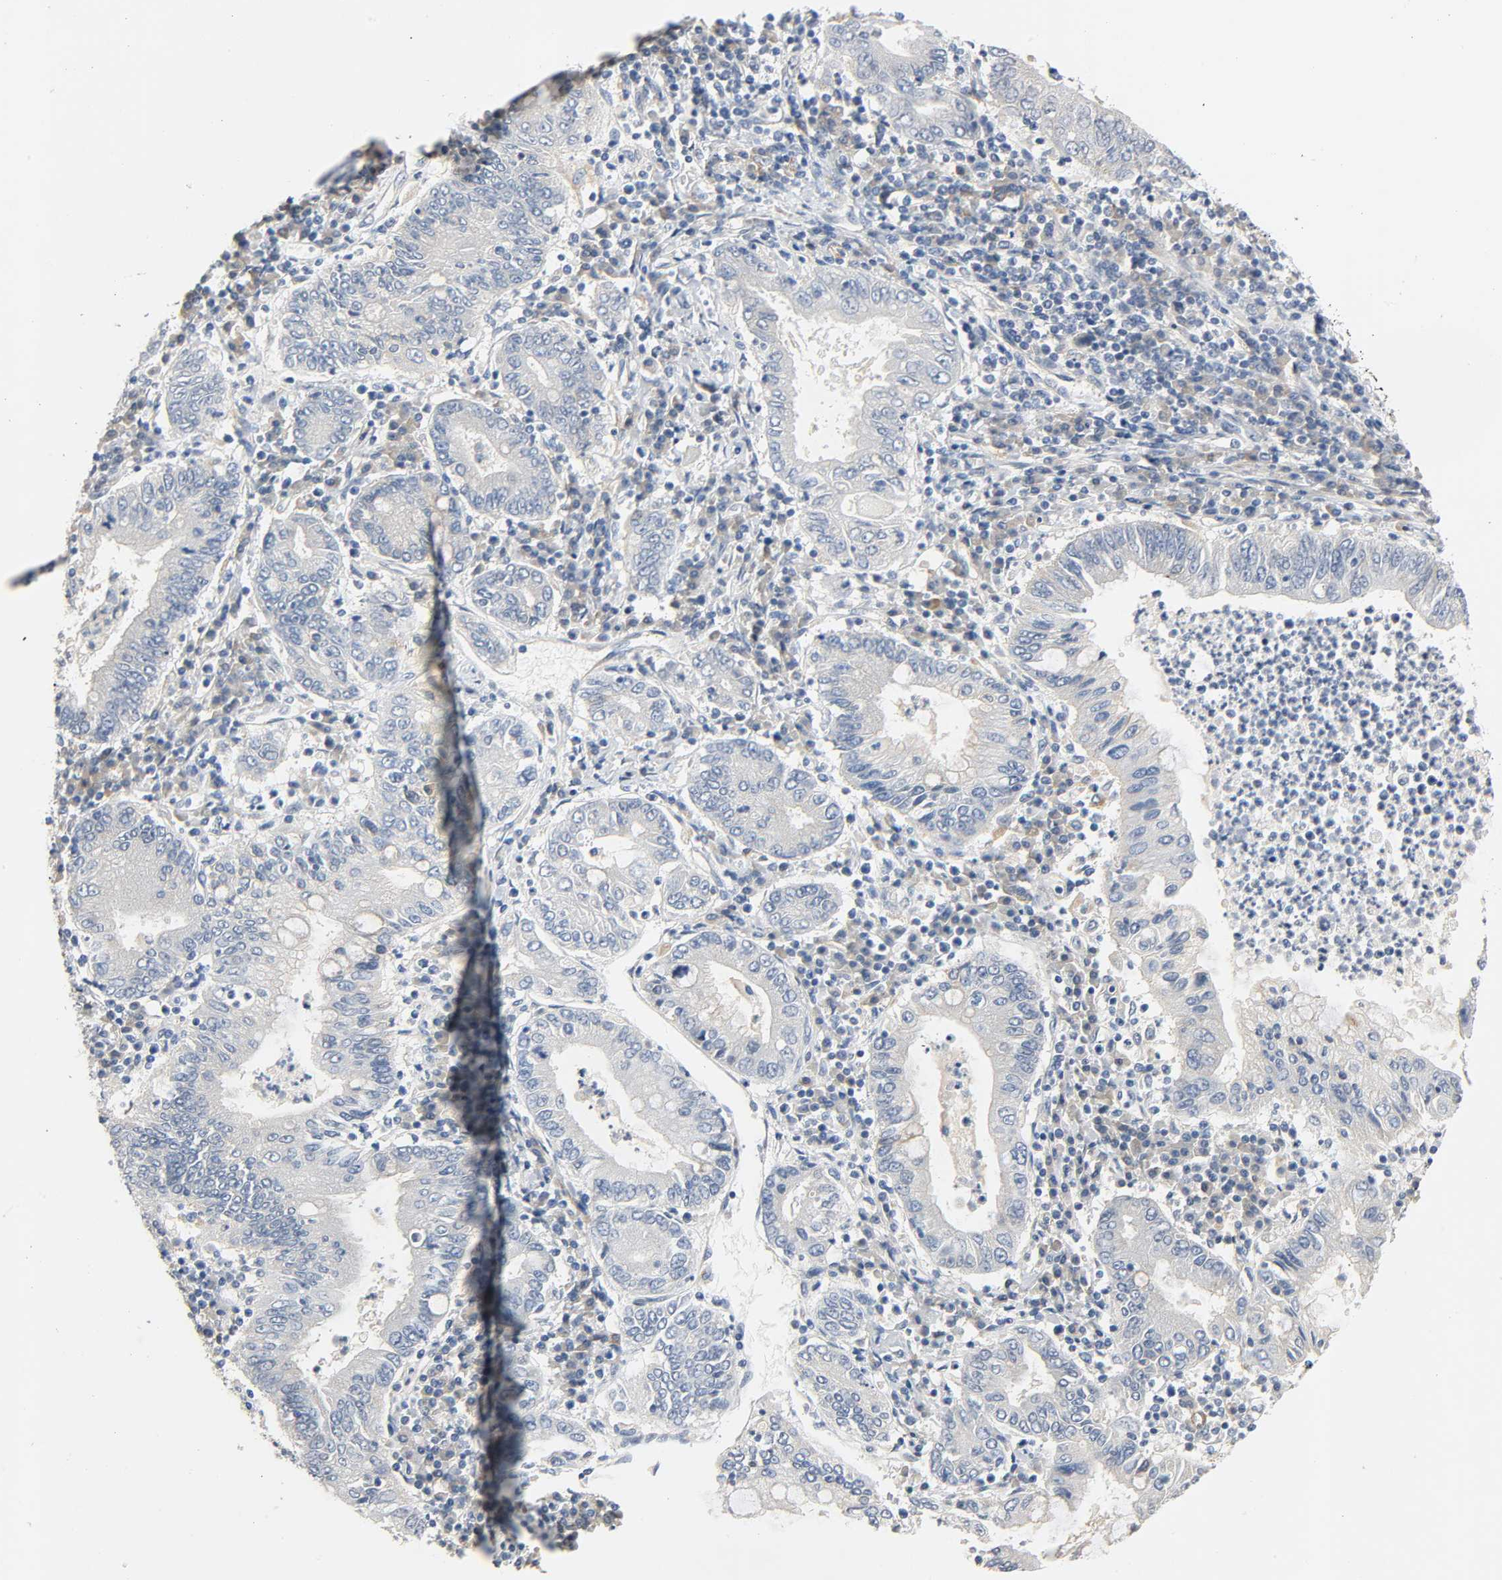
{"staining": {"intensity": "weak", "quantity": "<25%", "location": "cytoplasmic/membranous"}, "tissue": "stomach cancer", "cell_type": "Tumor cells", "image_type": "cancer", "snomed": [{"axis": "morphology", "description": "Normal tissue, NOS"}, {"axis": "morphology", "description": "Adenocarcinoma, NOS"}, {"axis": "topography", "description": "Esophagus"}, {"axis": "topography", "description": "Stomach, upper"}, {"axis": "topography", "description": "Peripheral nerve tissue"}], "caption": "IHC of human stomach cancer (adenocarcinoma) demonstrates no positivity in tumor cells.", "gene": "ARPC1A", "patient": {"sex": "male", "age": 62}}